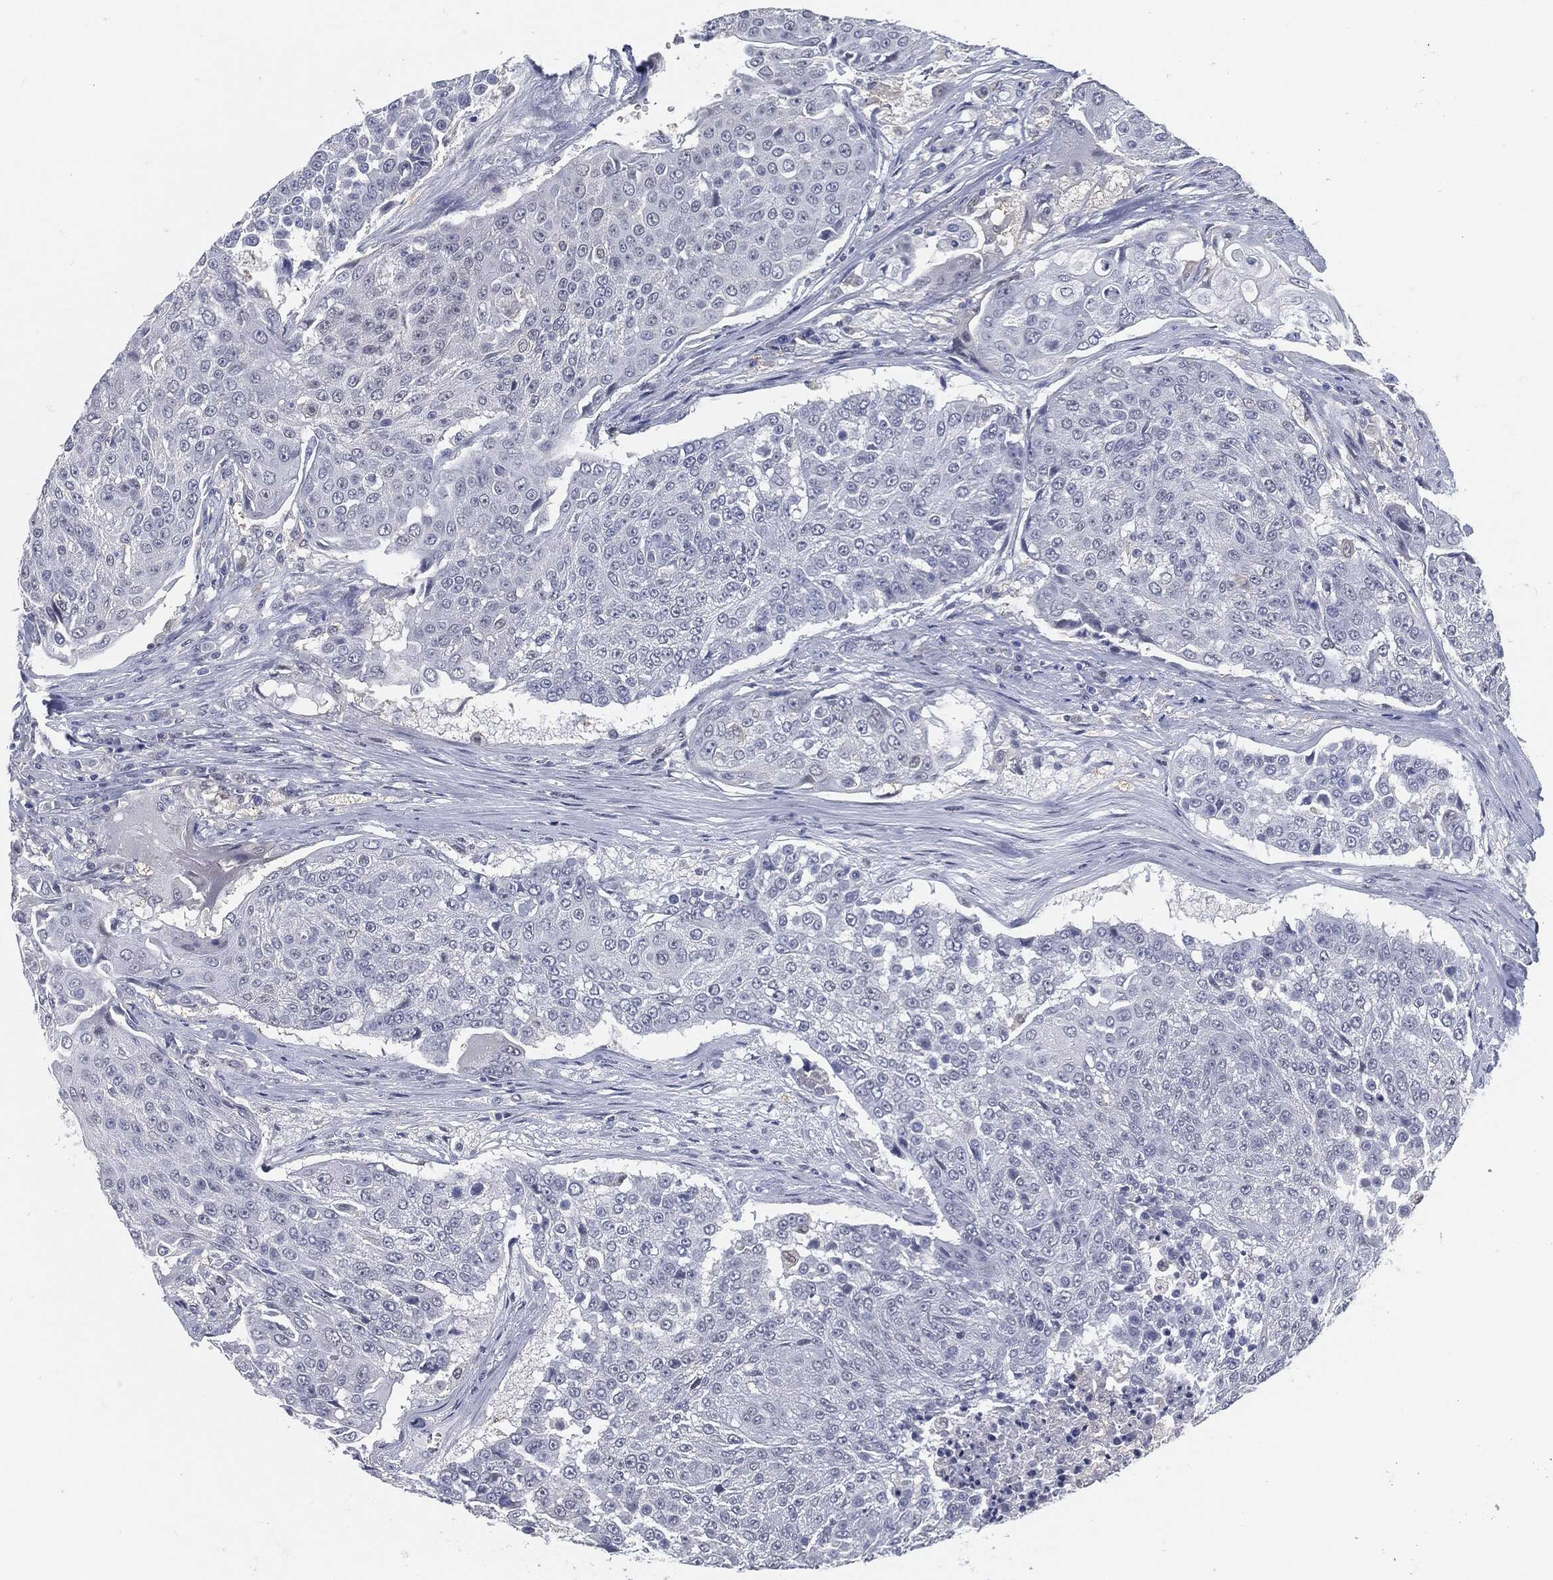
{"staining": {"intensity": "negative", "quantity": "none", "location": "none"}, "tissue": "urothelial cancer", "cell_type": "Tumor cells", "image_type": "cancer", "snomed": [{"axis": "morphology", "description": "Urothelial carcinoma, High grade"}, {"axis": "topography", "description": "Urinary bladder"}], "caption": "Tumor cells are negative for protein expression in human high-grade urothelial carcinoma.", "gene": "PROM1", "patient": {"sex": "female", "age": 63}}